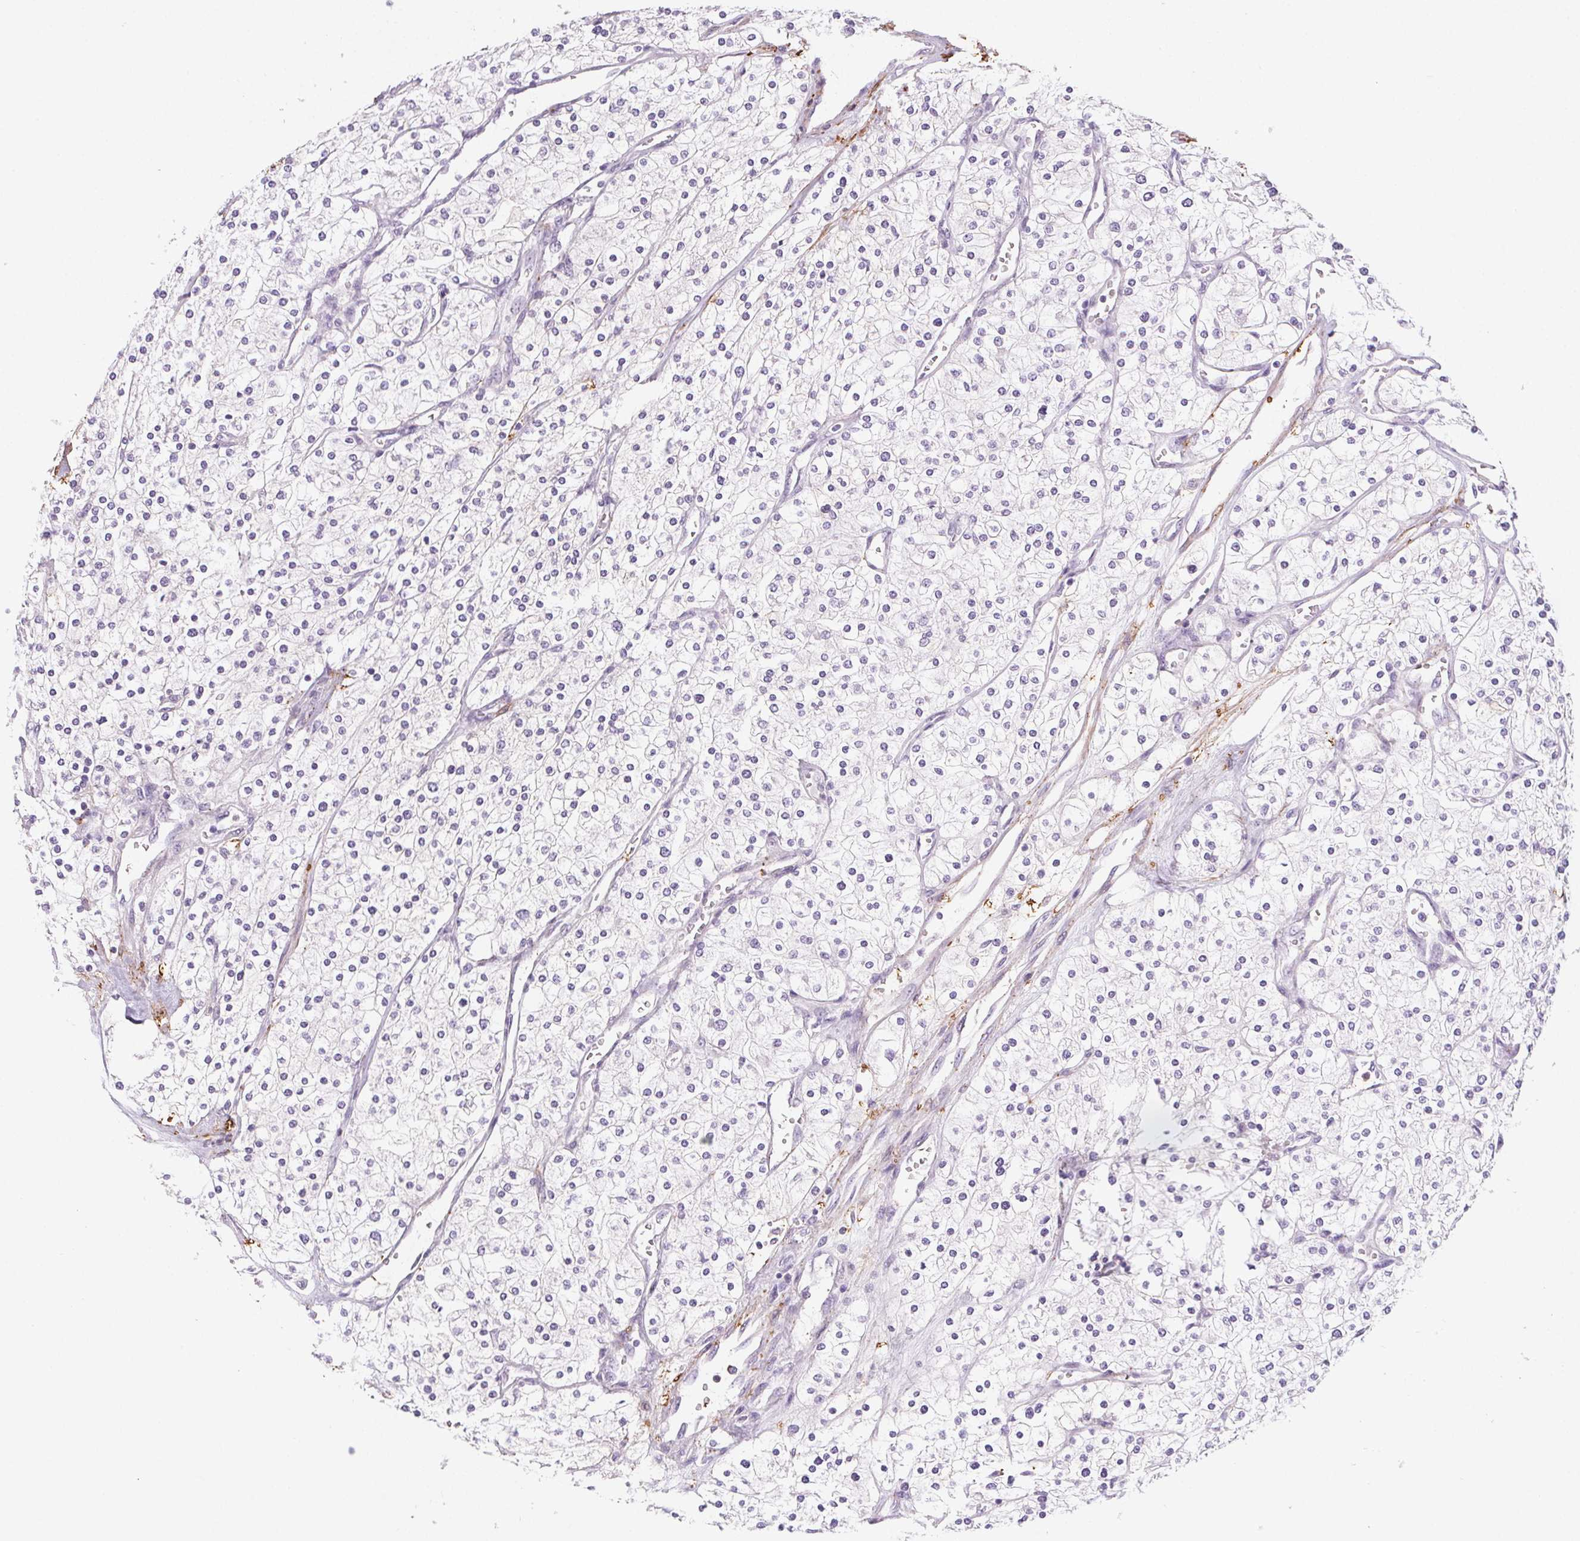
{"staining": {"intensity": "negative", "quantity": "none", "location": "none"}, "tissue": "renal cancer", "cell_type": "Tumor cells", "image_type": "cancer", "snomed": [{"axis": "morphology", "description": "Adenocarcinoma, NOS"}, {"axis": "topography", "description": "Kidney"}], "caption": "A micrograph of renal cancer (adenocarcinoma) stained for a protein reveals no brown staining in tumor cells.", "gene": "GPX8", "patient": {"sex": "male", "age": 80}}